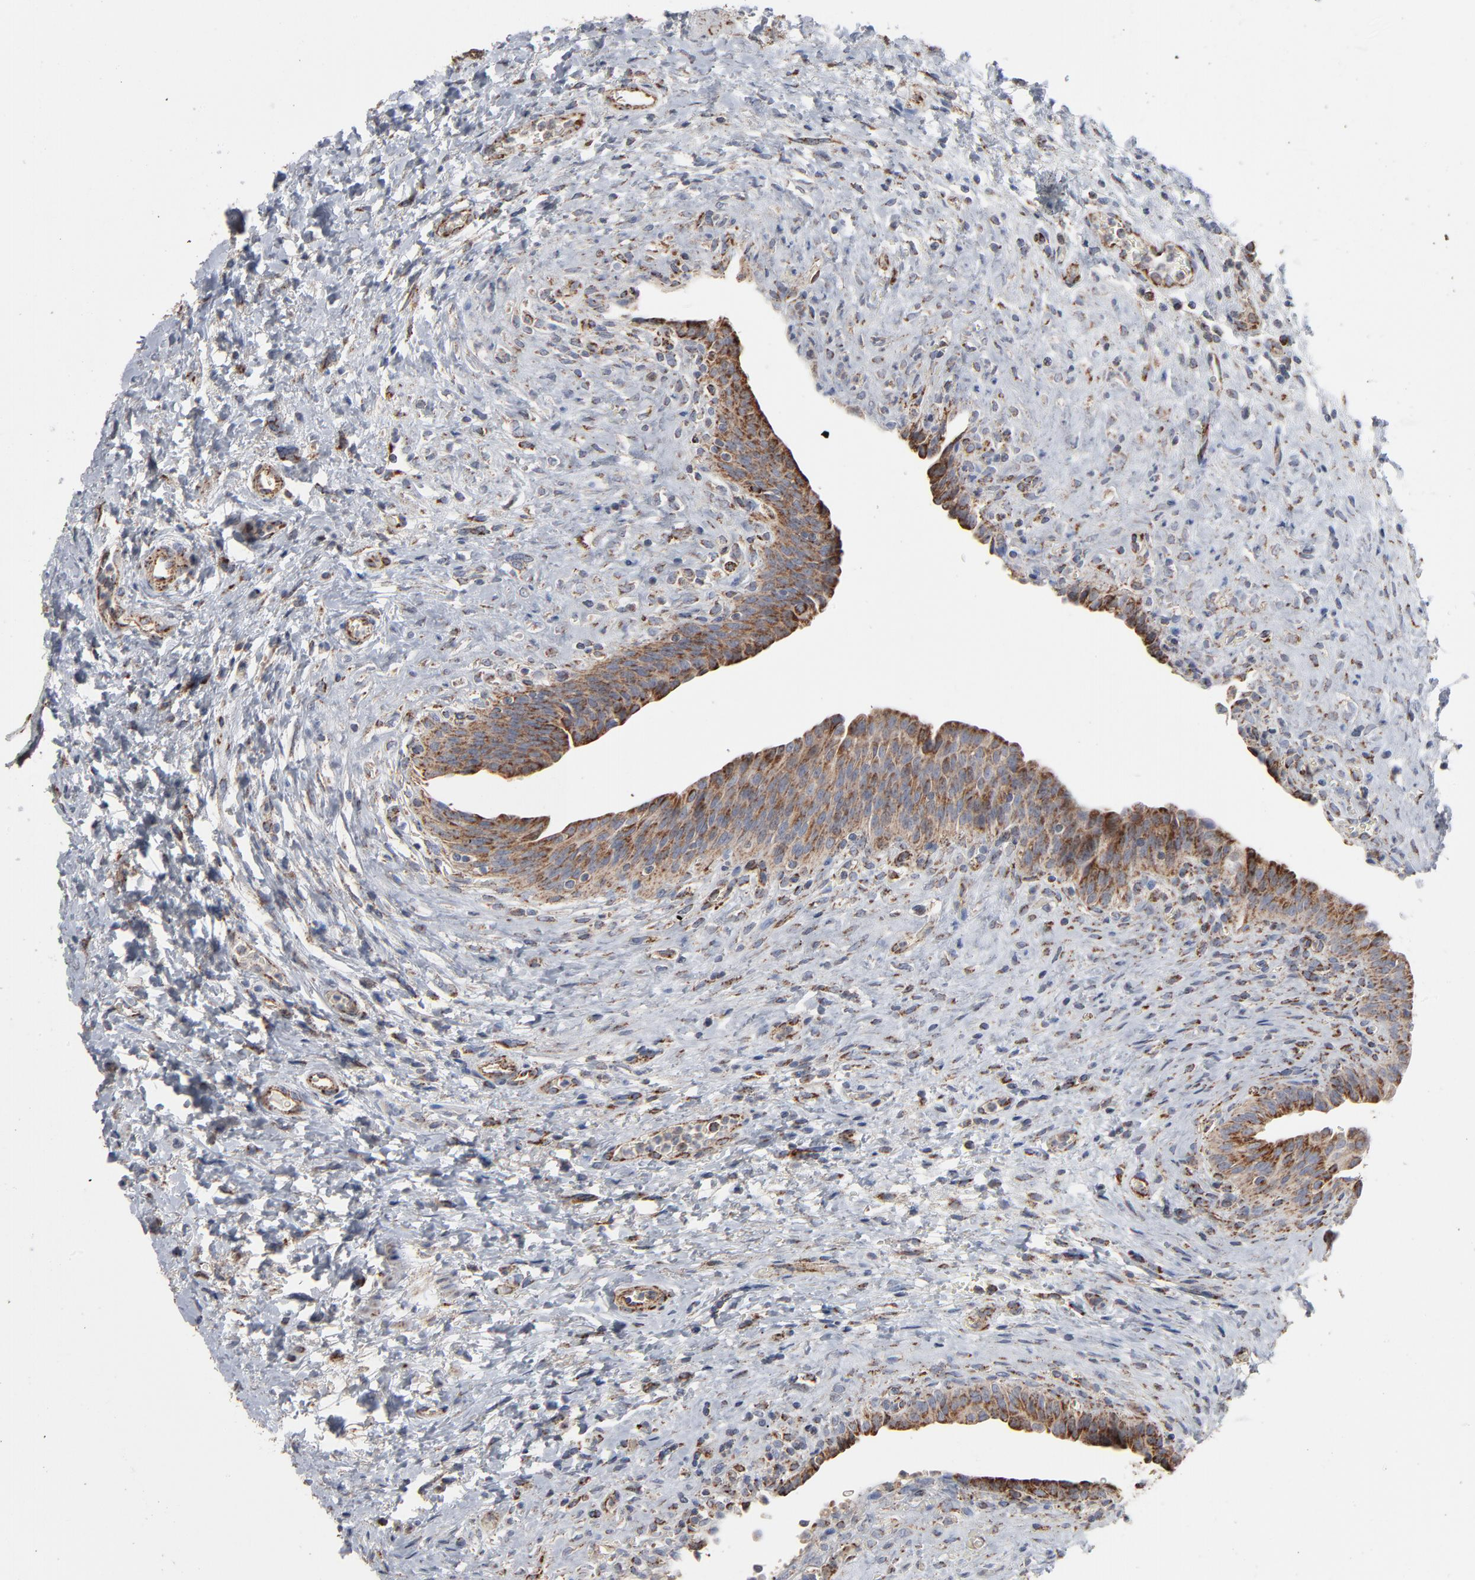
{"staining": {"intensity": "strong", "quantity": ">75%", "location": "cytoplasmic/membranous"}, "tissue": "urinary bladder", "cell_type": "Urothelial cells", "image_type": "normal", "snomed": [{"axis": "morphology", "description": "Normal tissue, NOS"}, {"axis": "morphology", "description": "Dysplasia, NOS"}, {"axis": "topography", "description": "Urinary bladder"}], "caption": "A brown stain highlights strong cytoplasmic/membranous expression of a protein in urothelial cells of unremarkable human urinary bladder. The staining was performed using DAB, with brown indicating positive protein expression. Nuclei are stained blue with hematoxylin.", "gene": "UQCRC1", "patient": {"sex": "male", "age": 35}}